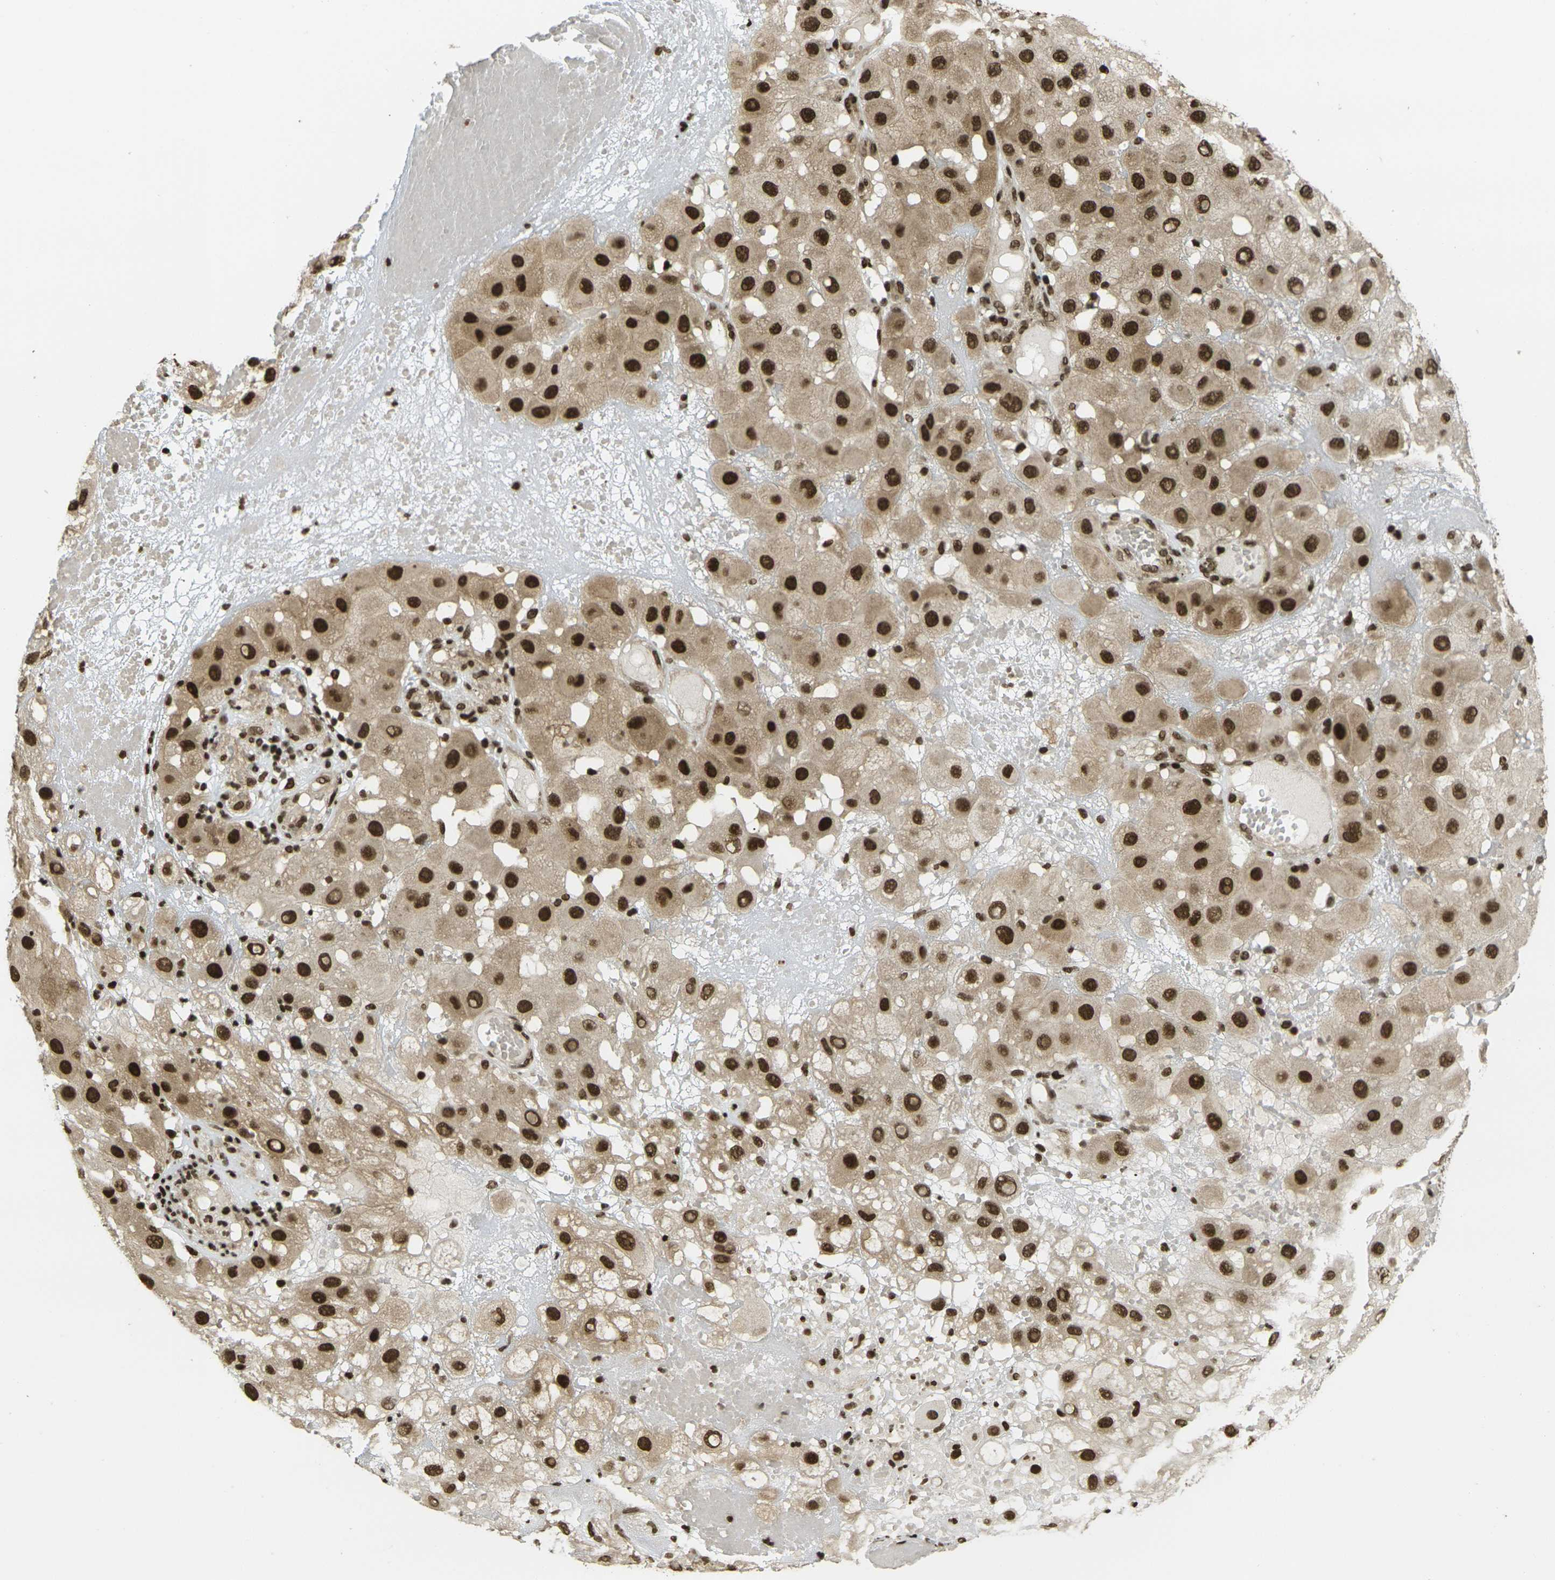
{"staining": {"intensity": "strong", "quantity": ">75%", "location": "cytoplasmic/membranous,nuclear"}, "tissue": "melanoma", "cell_type": "Tumor cells", "image_type": "cancer", "snomed": [{"axis": "morphology", "description": "Malignant melanoma, NOS"}, {"axis": "topography", "description": "Skin"}], "caption": "Approximately >75% of tumor cells in melanoma show strong cytoplasmic/membranous and nuclear protein staining as visualized by brown immunohistochemical staining.", "gene": "RUVBL2", "patient": {"sex": "female", "age": 81}}